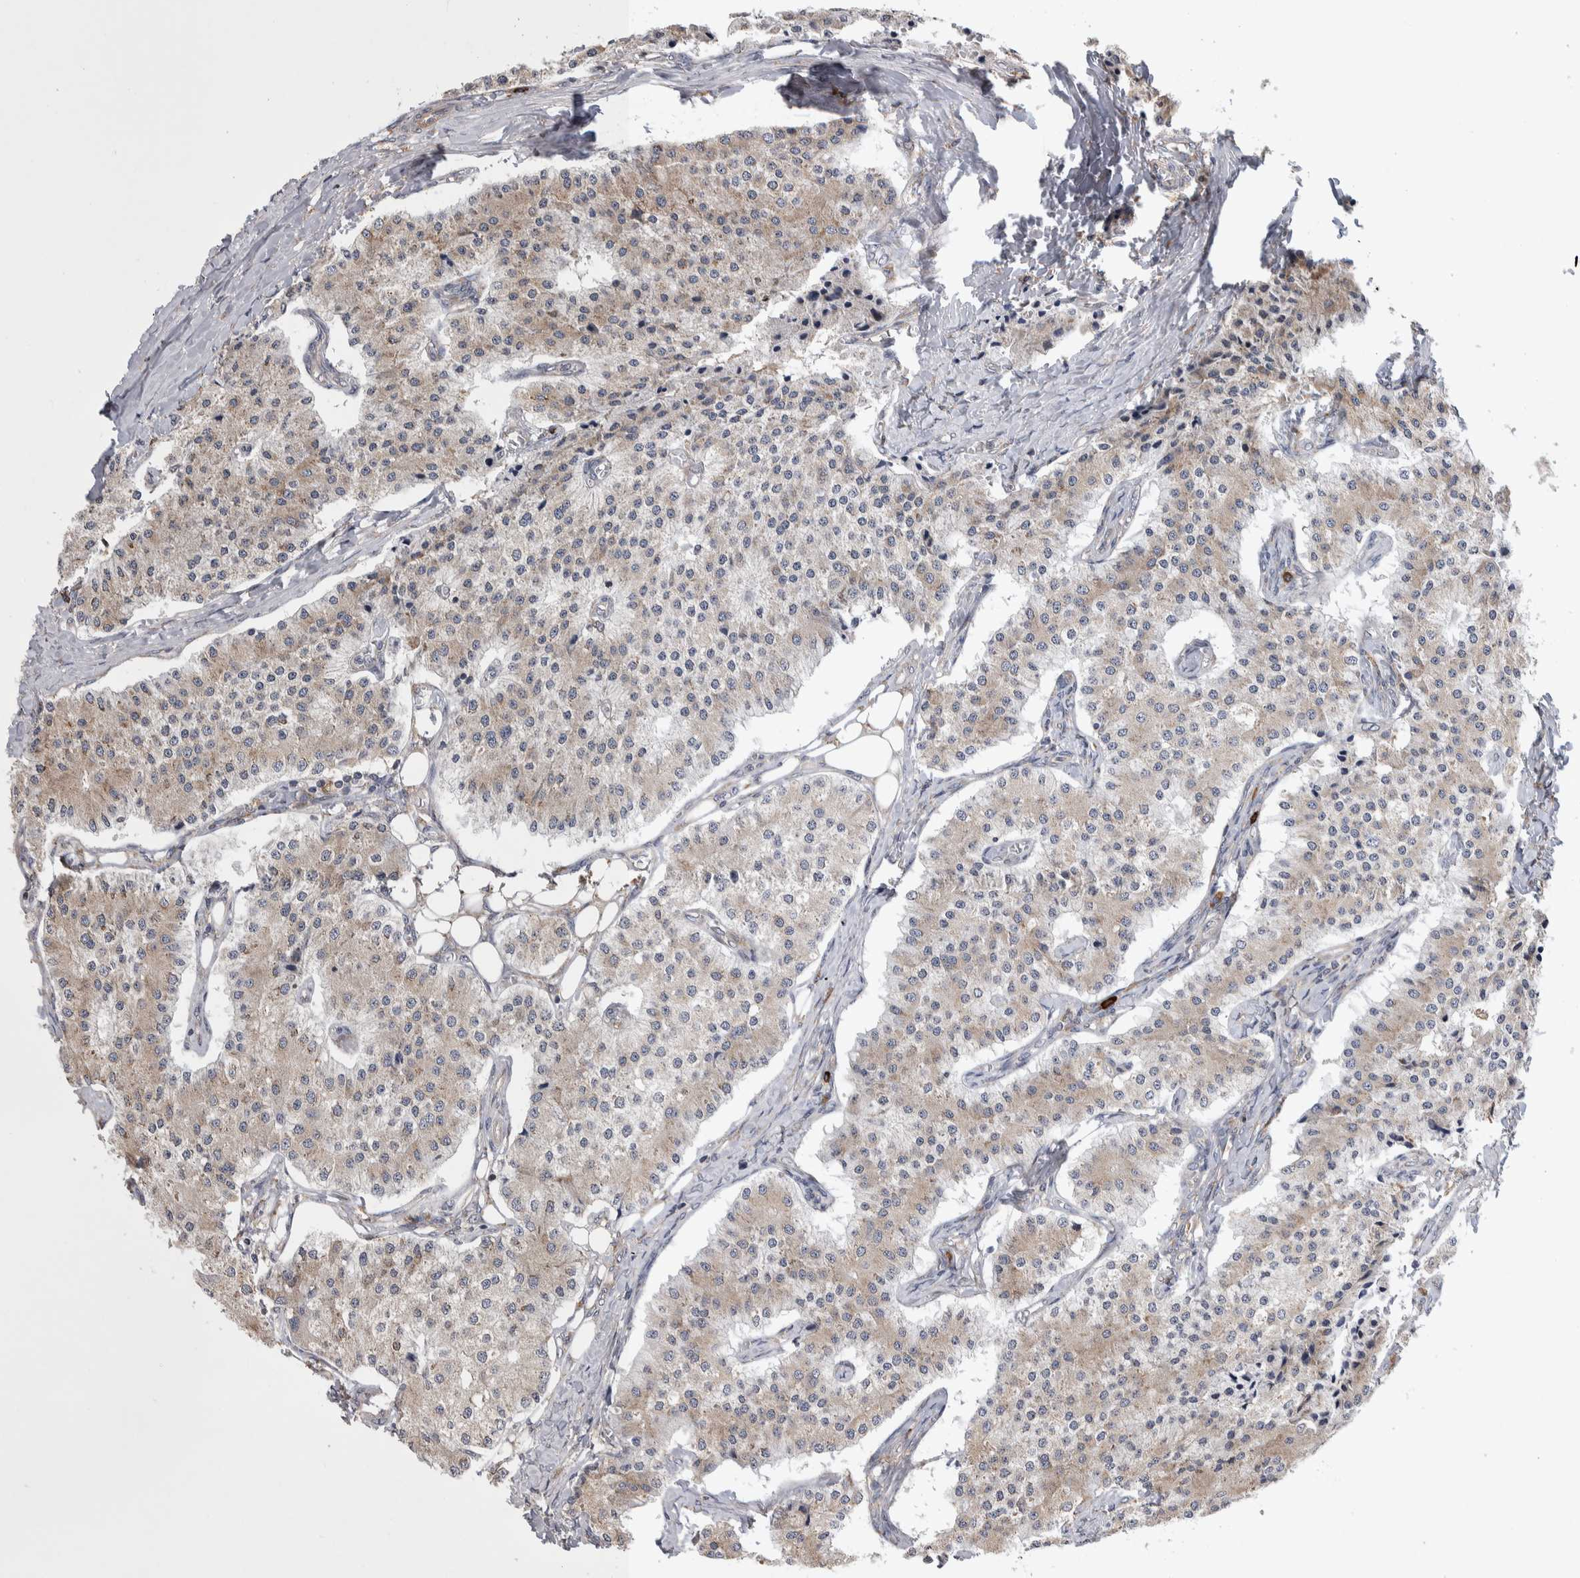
{"staining": {"intensity": "weak", "quantity": "25%-75%", "location": "cytoplasmic/membranous"}, "tissue": "carcinoid", "cell_type": "Tumor cells", "image_type": "cancer", "snomed": [{"axis": "morphology", "description": "Carcinoid, malignant, NOS"}, {"axis": "topography", "description": "Colon"}], "caption": "The photomicrograph demonstrates immunohistochemical staining of carcinoid (malignant). There is weak cytoplasmic/membranous staining is present in approximately 25%-75% of tumor cells.", "gene": "IBTK", "patient": {"sex": "female", "age": 52}}